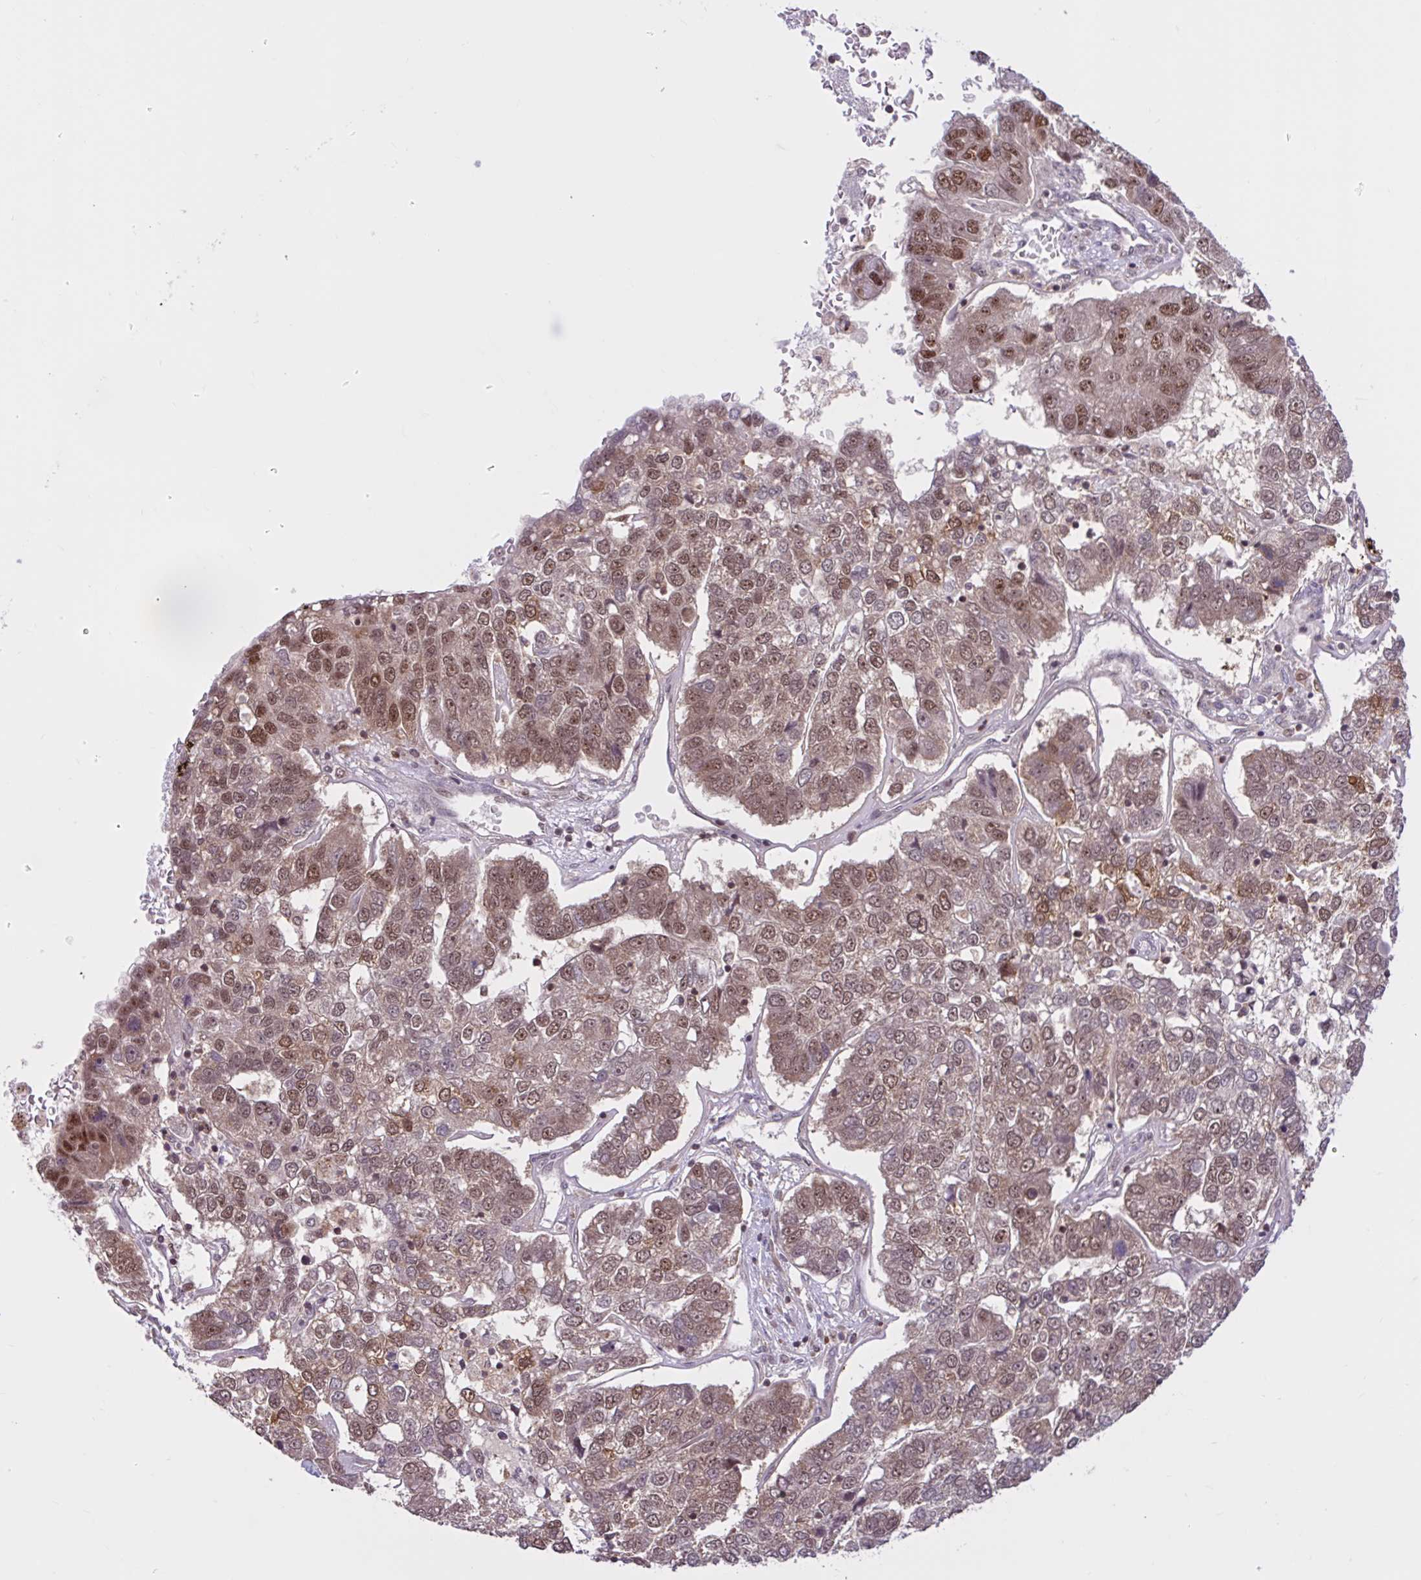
{"staining": {"intensity": "weak", "quantity": ">75%", "location": "nuclear"}, "tissue": "pancreatic cancer", "cell_type": "Tumor cells", "image_type": "cancer", "snomed": [{"axis": "morphology", "description": "Adenocarcinoma, NOS"}, {"axis": "topography", "description": "Pancreas"}], "caption": "This is an image of immunohistochemistry staining of adenocarcinoma (pancreatic), which shows weak staining in the nuclear of tumor cells.", "gene": "CCDC12", "patient": {"sex": "female", "age": 61}}